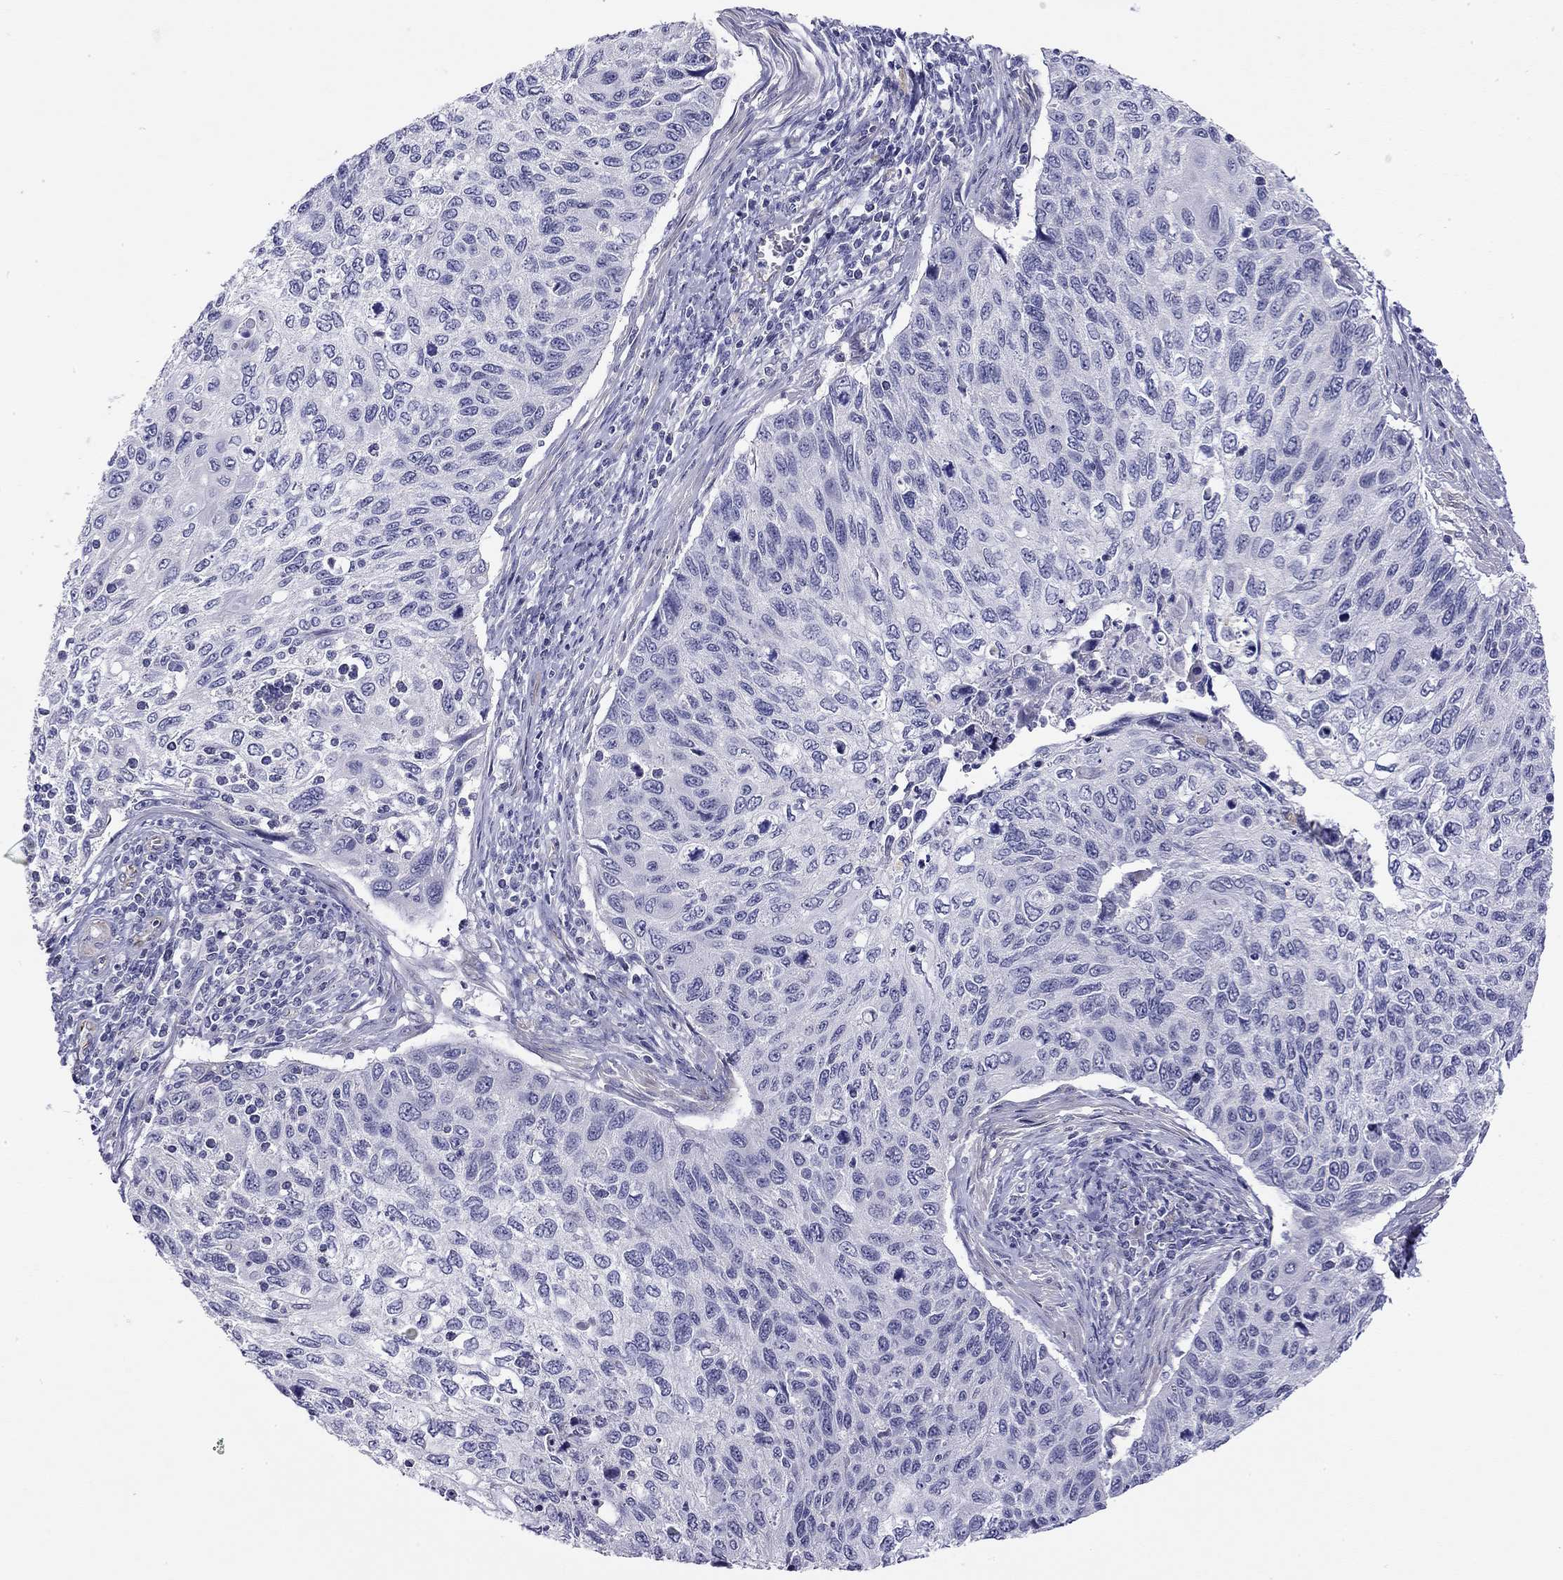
{"staining": {"intensity": "negative", "quantity": "none", "location": "none"}, "tissue": "cervical cancer", "cell_type": "Tumor cells", "image_type": "cancer", "snomed": [{"axis": "morphology", "description": "Squamous cell carcinoma, NOS"}, {"axis": "topography", "description": "Cervix"}], "caption": "Immunohistochemistry image of cervical squamous cell carcinoma stained for a protein (brown), which shows no positivity in tumor cells.", "gene": "RTL1", "patient": {"sex": "female", "age": 70}}